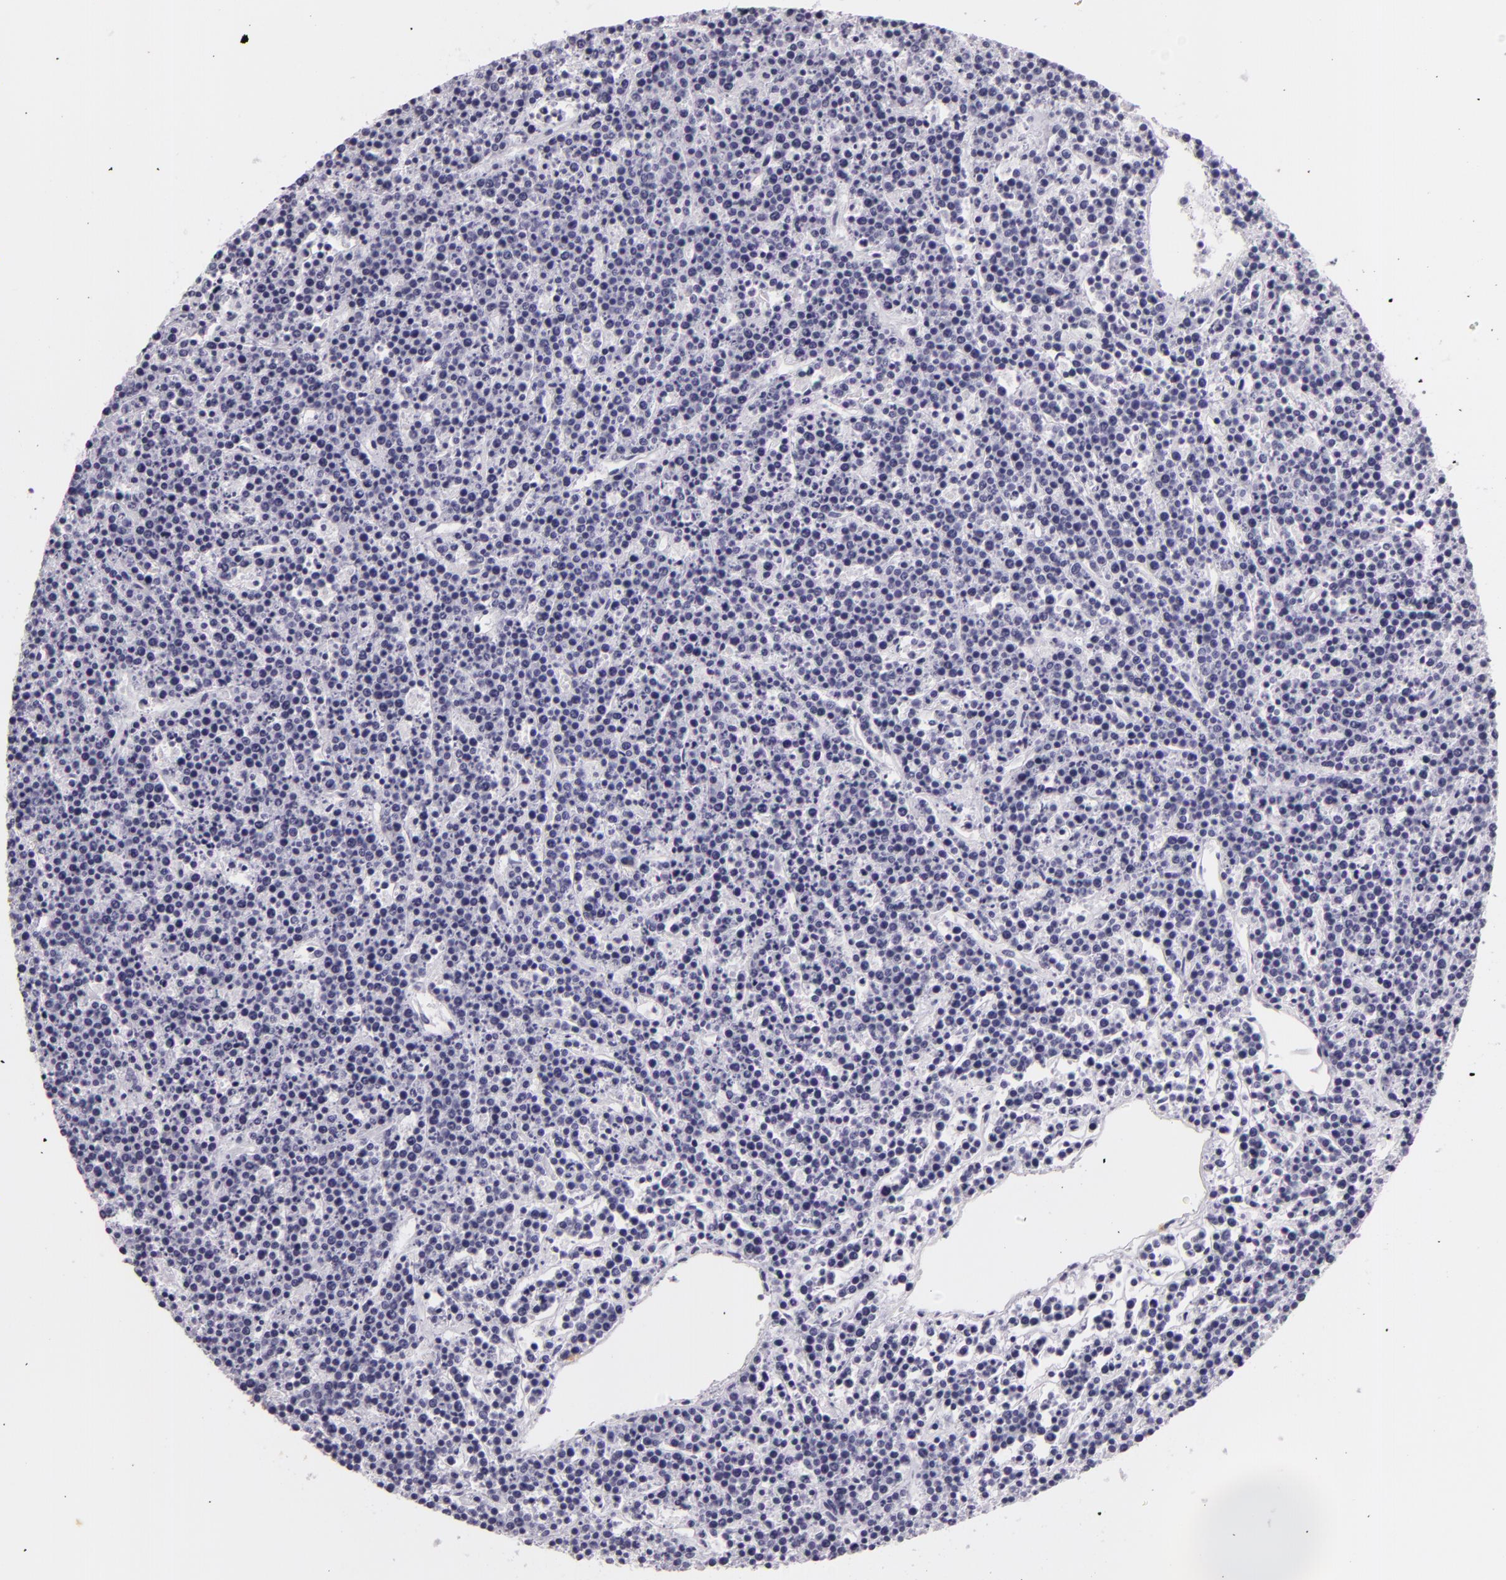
{"staining": {"intensity": "negative", "quantity": "none", "location": "none"}, "tissue": "lymphoma", "cell_type": "Tumor cells", "image_type": "cancer", "snomed": [{"axis": "morphology", "description": "Malignant lymphoma, non-Hodgkin's type, High grade"}, {"axis": "topography", "description": "Ovary"}], "caption": "Photomicrograph shows no protein expression in tumor cells of lymphoma tissue.", "gene": "DLG4", "patient": {"sex": "female", "age": 56}}